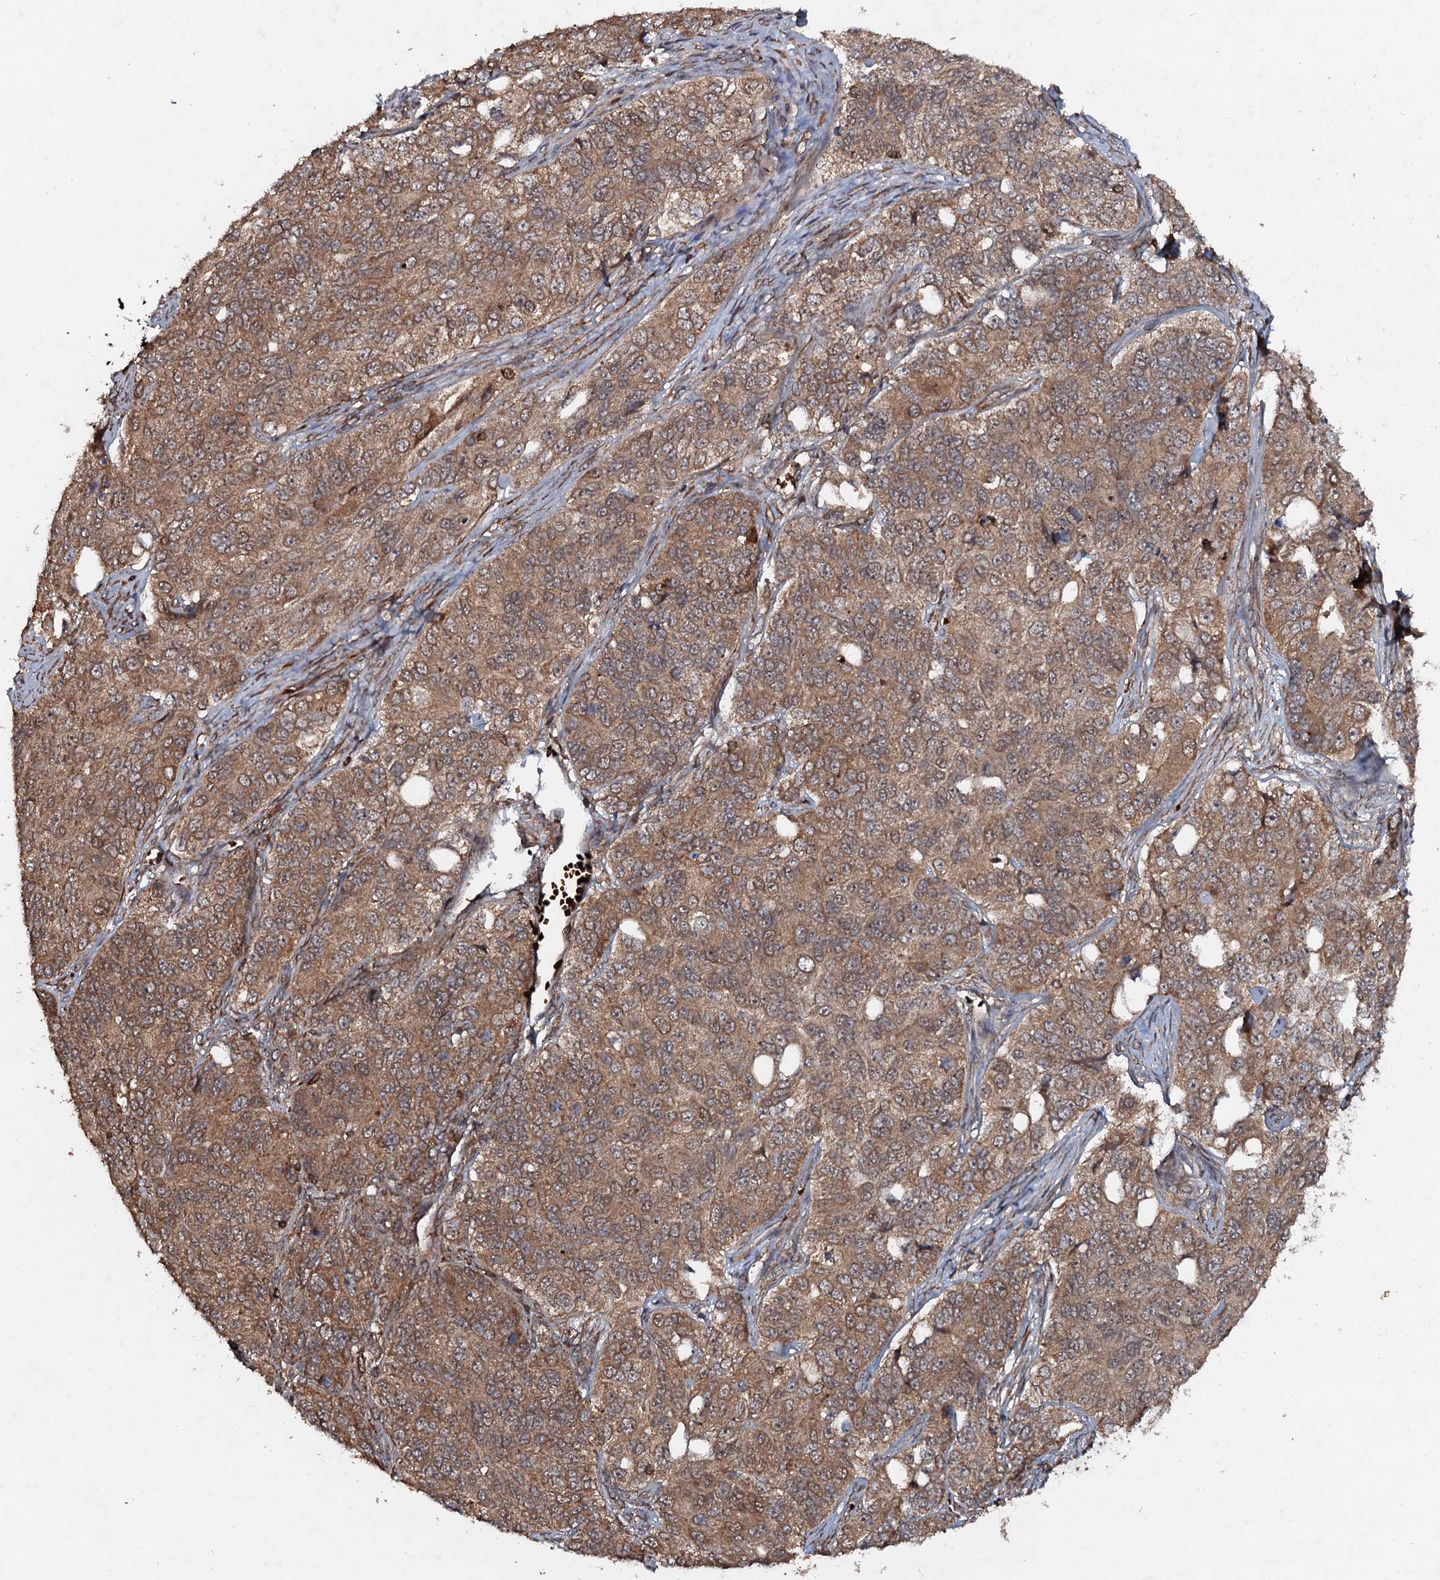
{"staining": {"intensity": "moderate", "quantity": ">75%", "location": "cytoplasmic/membranous"}, "tissue": "ovarian cancer", "cell_type": "Tumor cells", "image_type": "cancer", "snomed": [{"axis": "morphology", "description": "Carcinoma, endometroid"}, {"axis": "topography", "description": "Ovary"}], "caption": "A medium amount of moderate cytoplasmic/membranous positivity is seen in approximately >75% of tumor cells in ovarian cancer tissue.", "gene": "ADGRG3", "patient": {"sex": "female", "age": 51}}